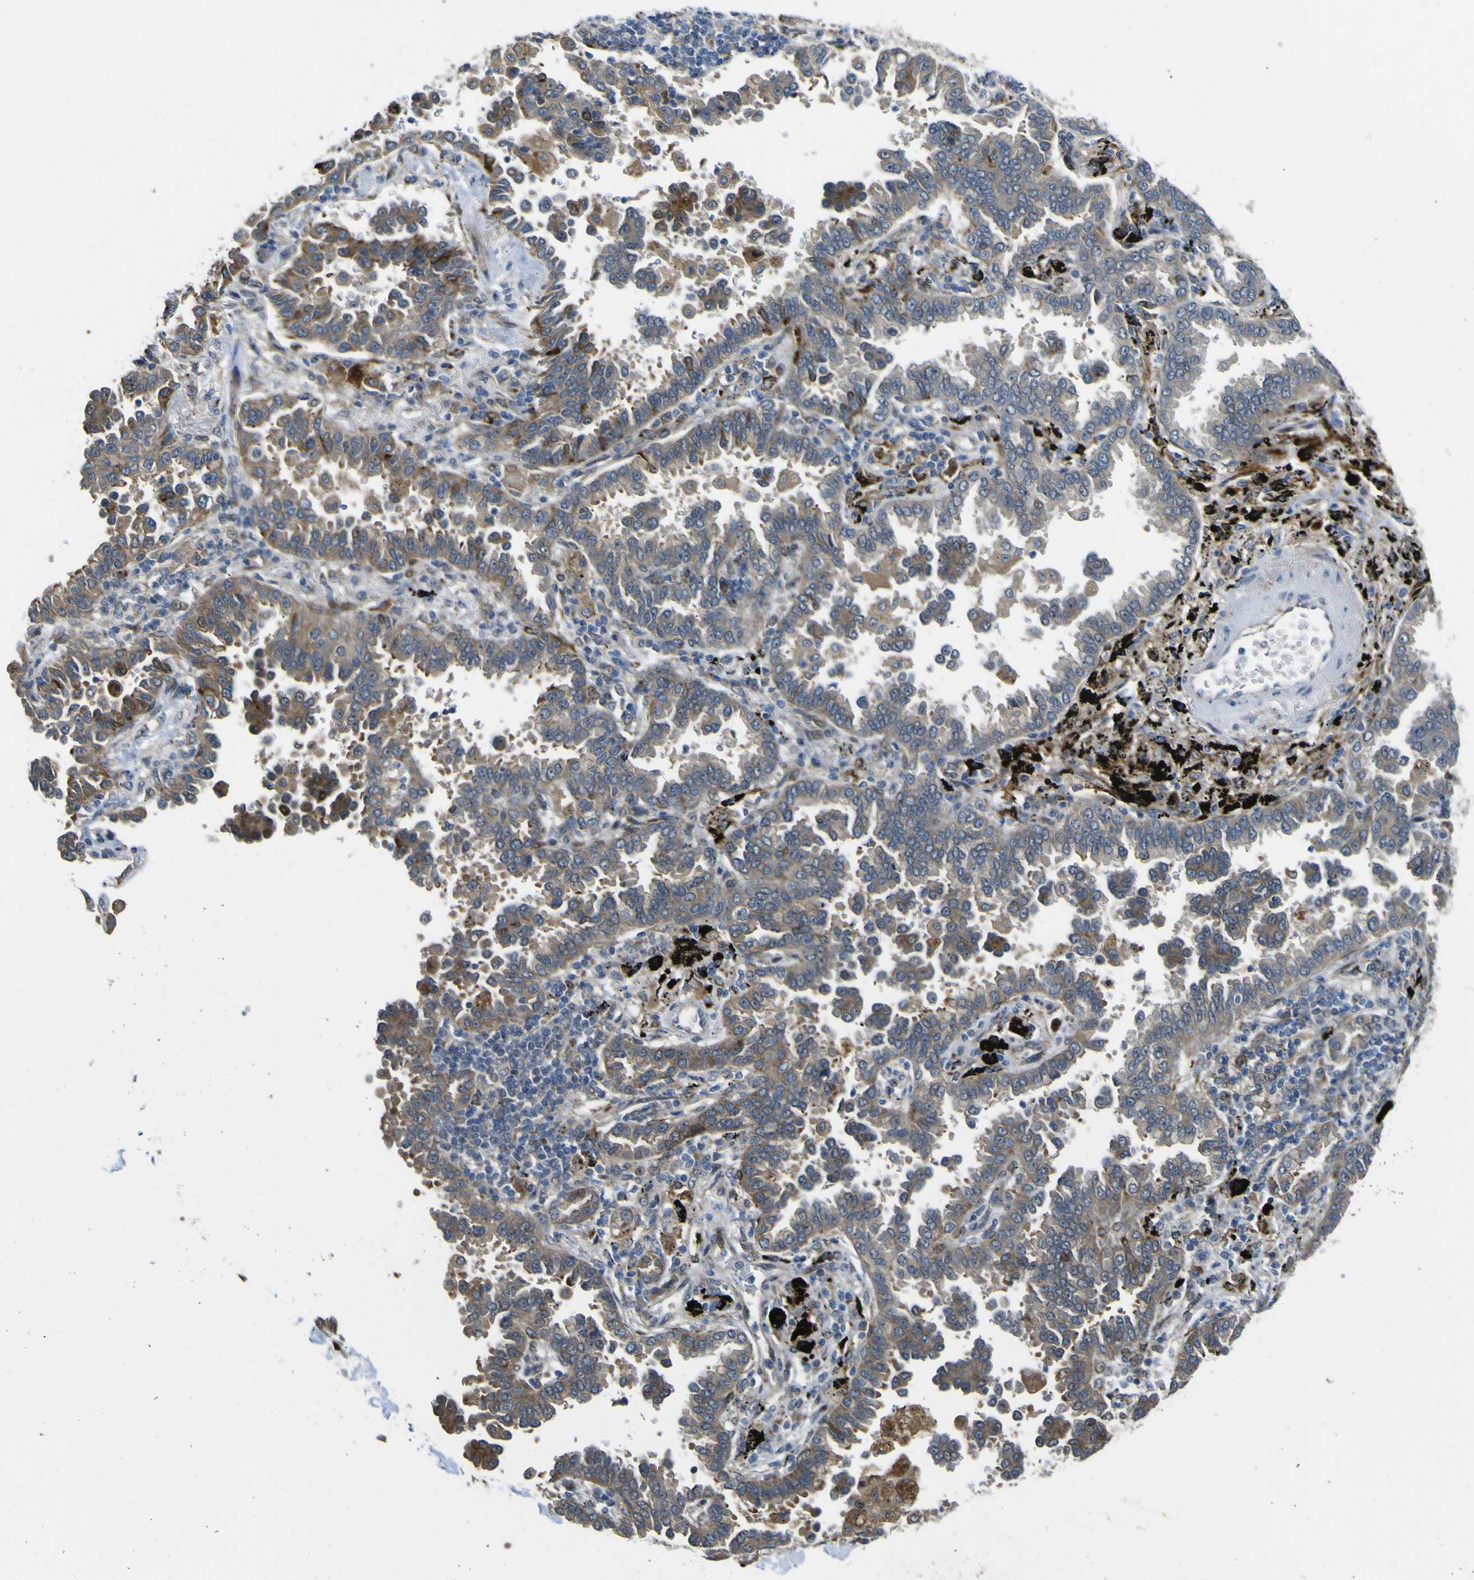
{"staining": {"intensity": "moderate", "quantity": ">75%", "location": "cytoplasmic/membranous"}, "tissue": "lung cancer", "cell_type": "Tumor cells", "image_type": "cancer", "snomed": [{"axis": "morphology", "description": "Normal tissue, NOS"}, {"axis": "morphology", "description": "Adenocarcinoma, NOS"}, {"axis": "topography", "description": "Lung"}], "caption": "Approximately >75% of tumor cells in lung cancer (adenocarcinoma) display moderate cytoplasmic/membranous protein expression as visualized by brown immunohistochemical staining.", "gene": "LBHD1", "patient": {"sex": "male", "age": 59}}